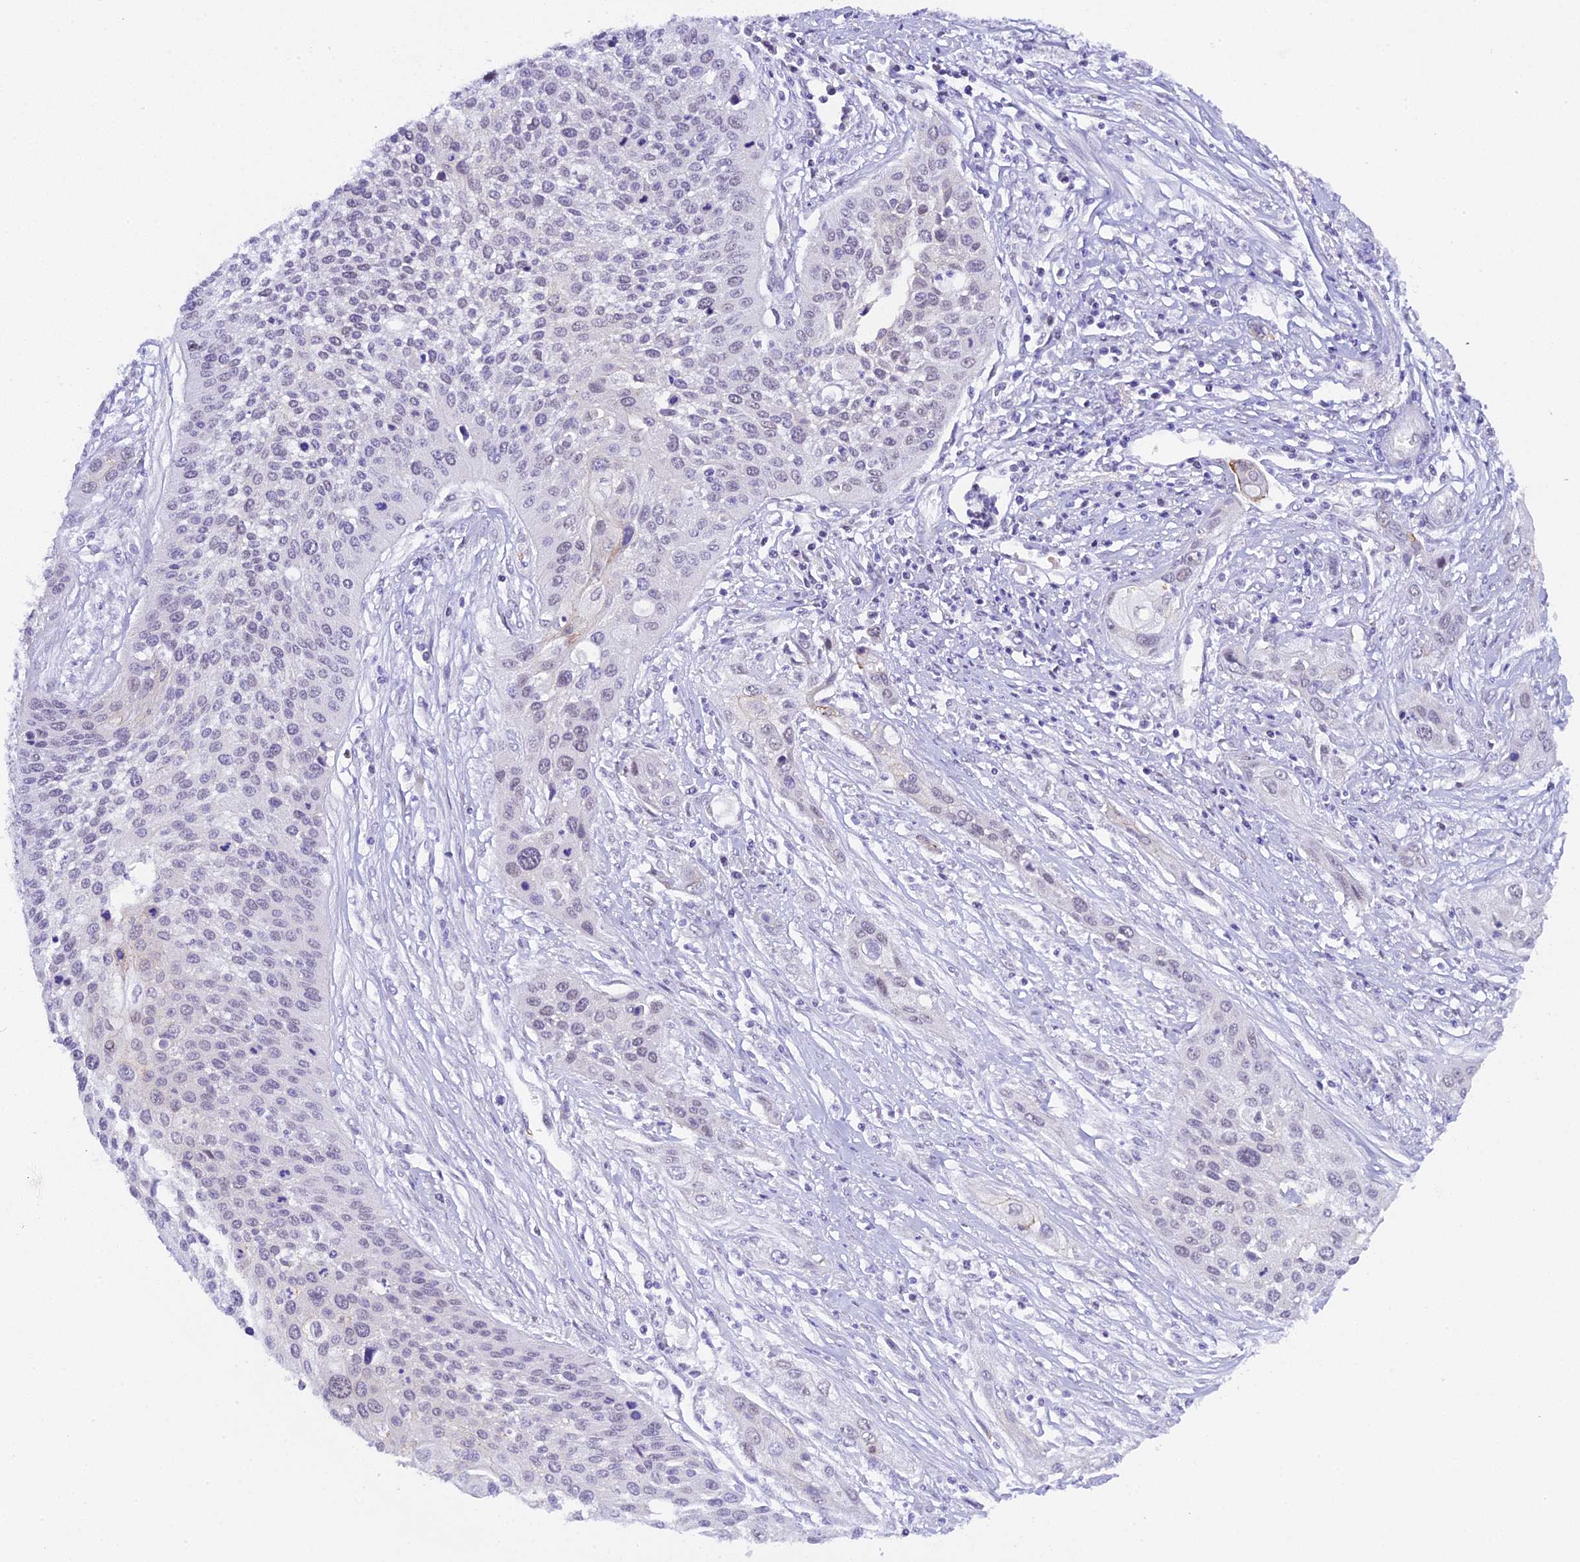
{"staining": {"intensity": "negative", "quantity": "none", "location": "none"}, "tissue": "cervical cancer", "cell_type": "Tumor cells", "image_type": "cancer", "snomed": [{"axis": "morphology", "description": "Squamous cell carcinoma, NOS"}, {"axis": "topography", "description": "Cervix"}], "caption": "A photomicrograph of human squamous cell carcinoma (cervical) is negative for staining in tumor cells.", "gene": "OSGEP", "patient": {"sex": "female", "age": 34}}